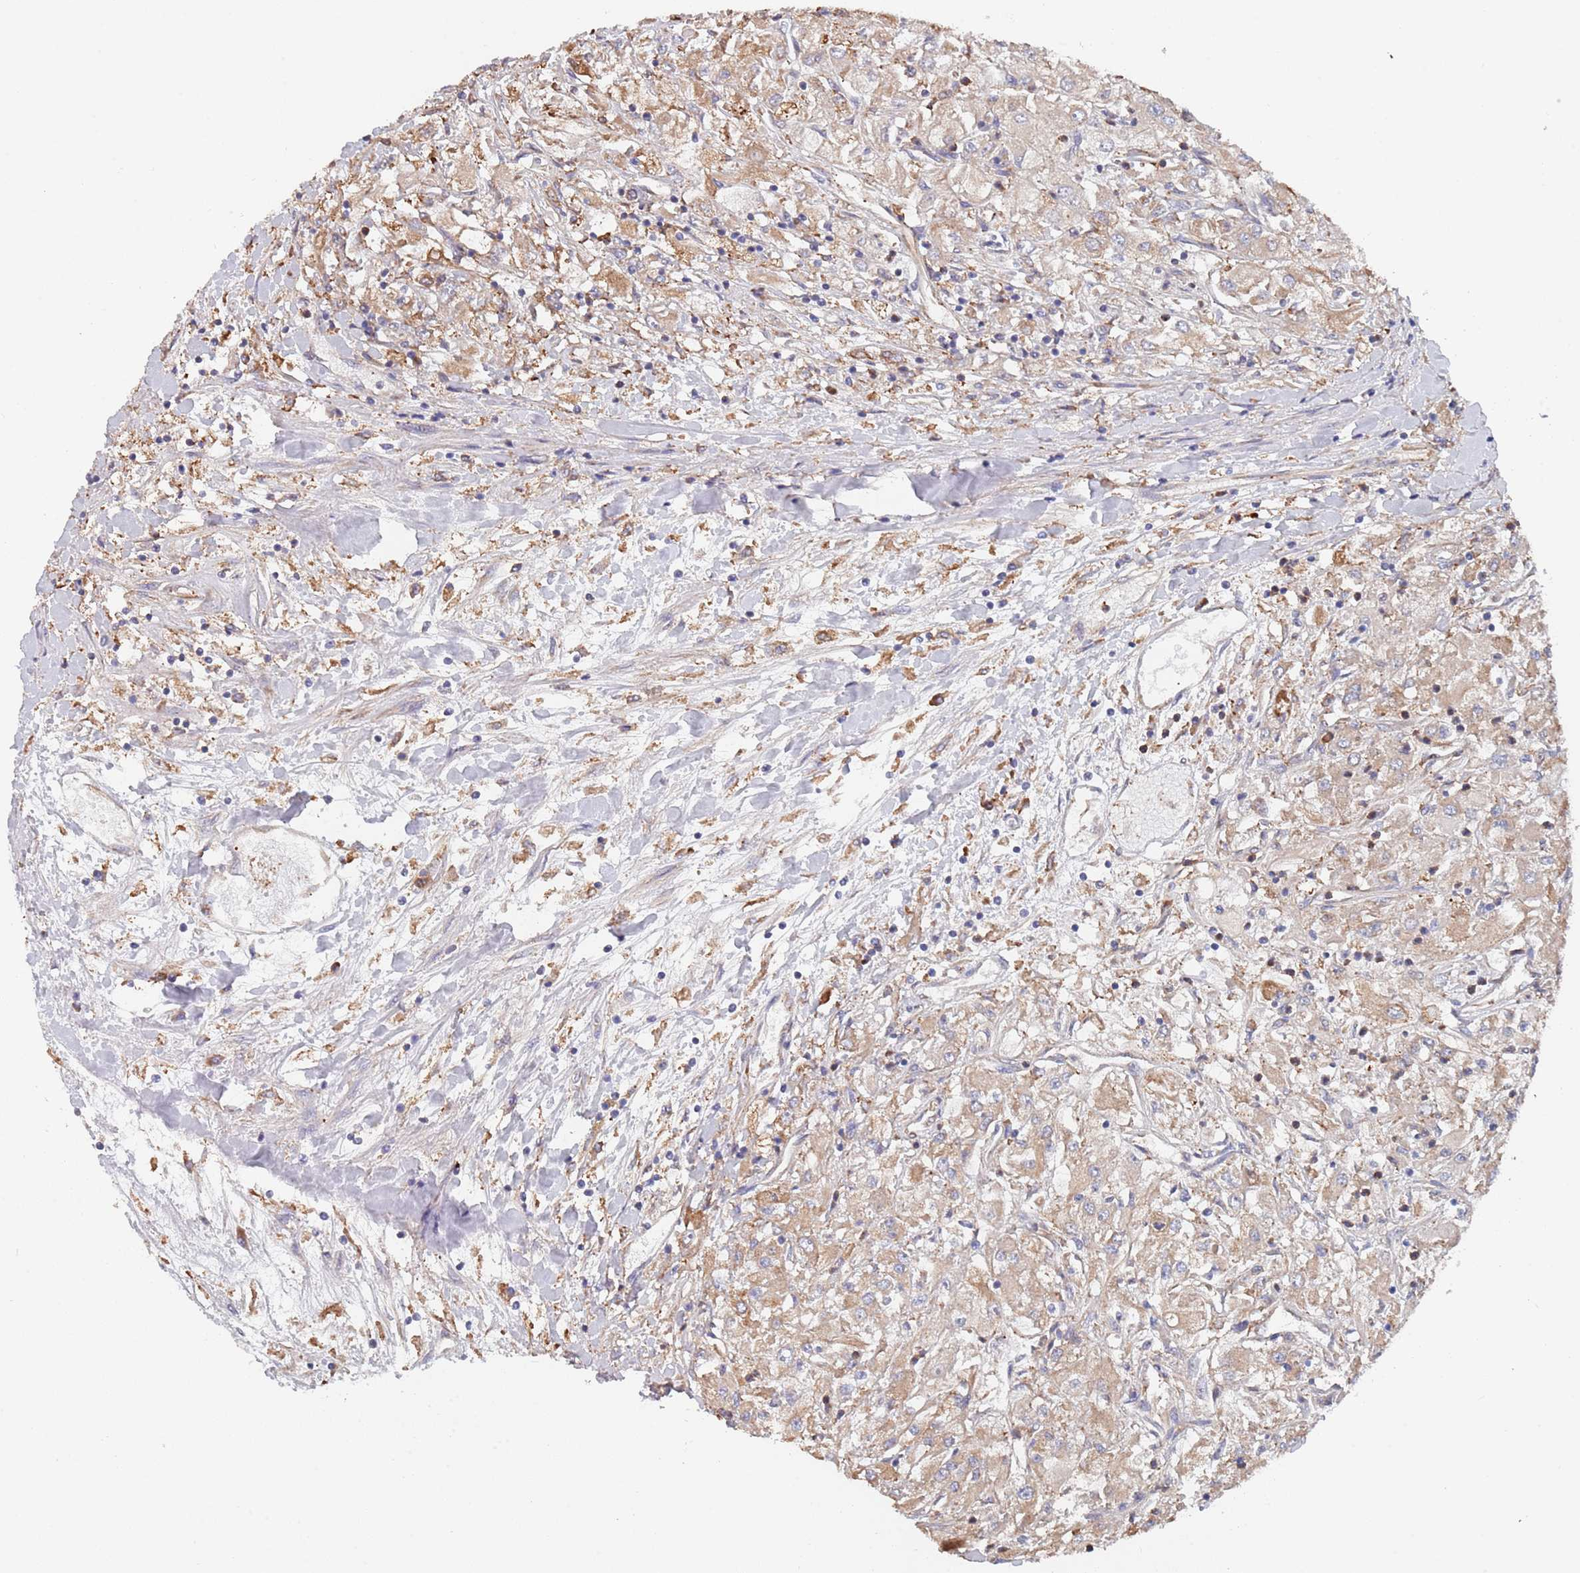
{"staining": {"intensity": "weak", "quantity": ">75%", "location": "cytoplasmic/membranous"}, "tissue": "renal cancer", "cell_type": "Tumor cells", "image_type": "cancer", "snomed": [{"axis": "morphology", "description": "Adenocarcinoma, NOS"}, {"axis": "topography", "description": "Kidney"}], "caption": "Weak cytoplasmic/membranous protein expression is present in about >75% of tumor cells in adenocarcinoma (renal).", "gene": "DCUN1D3", "patient": {"sex": "male", "age": 80}}